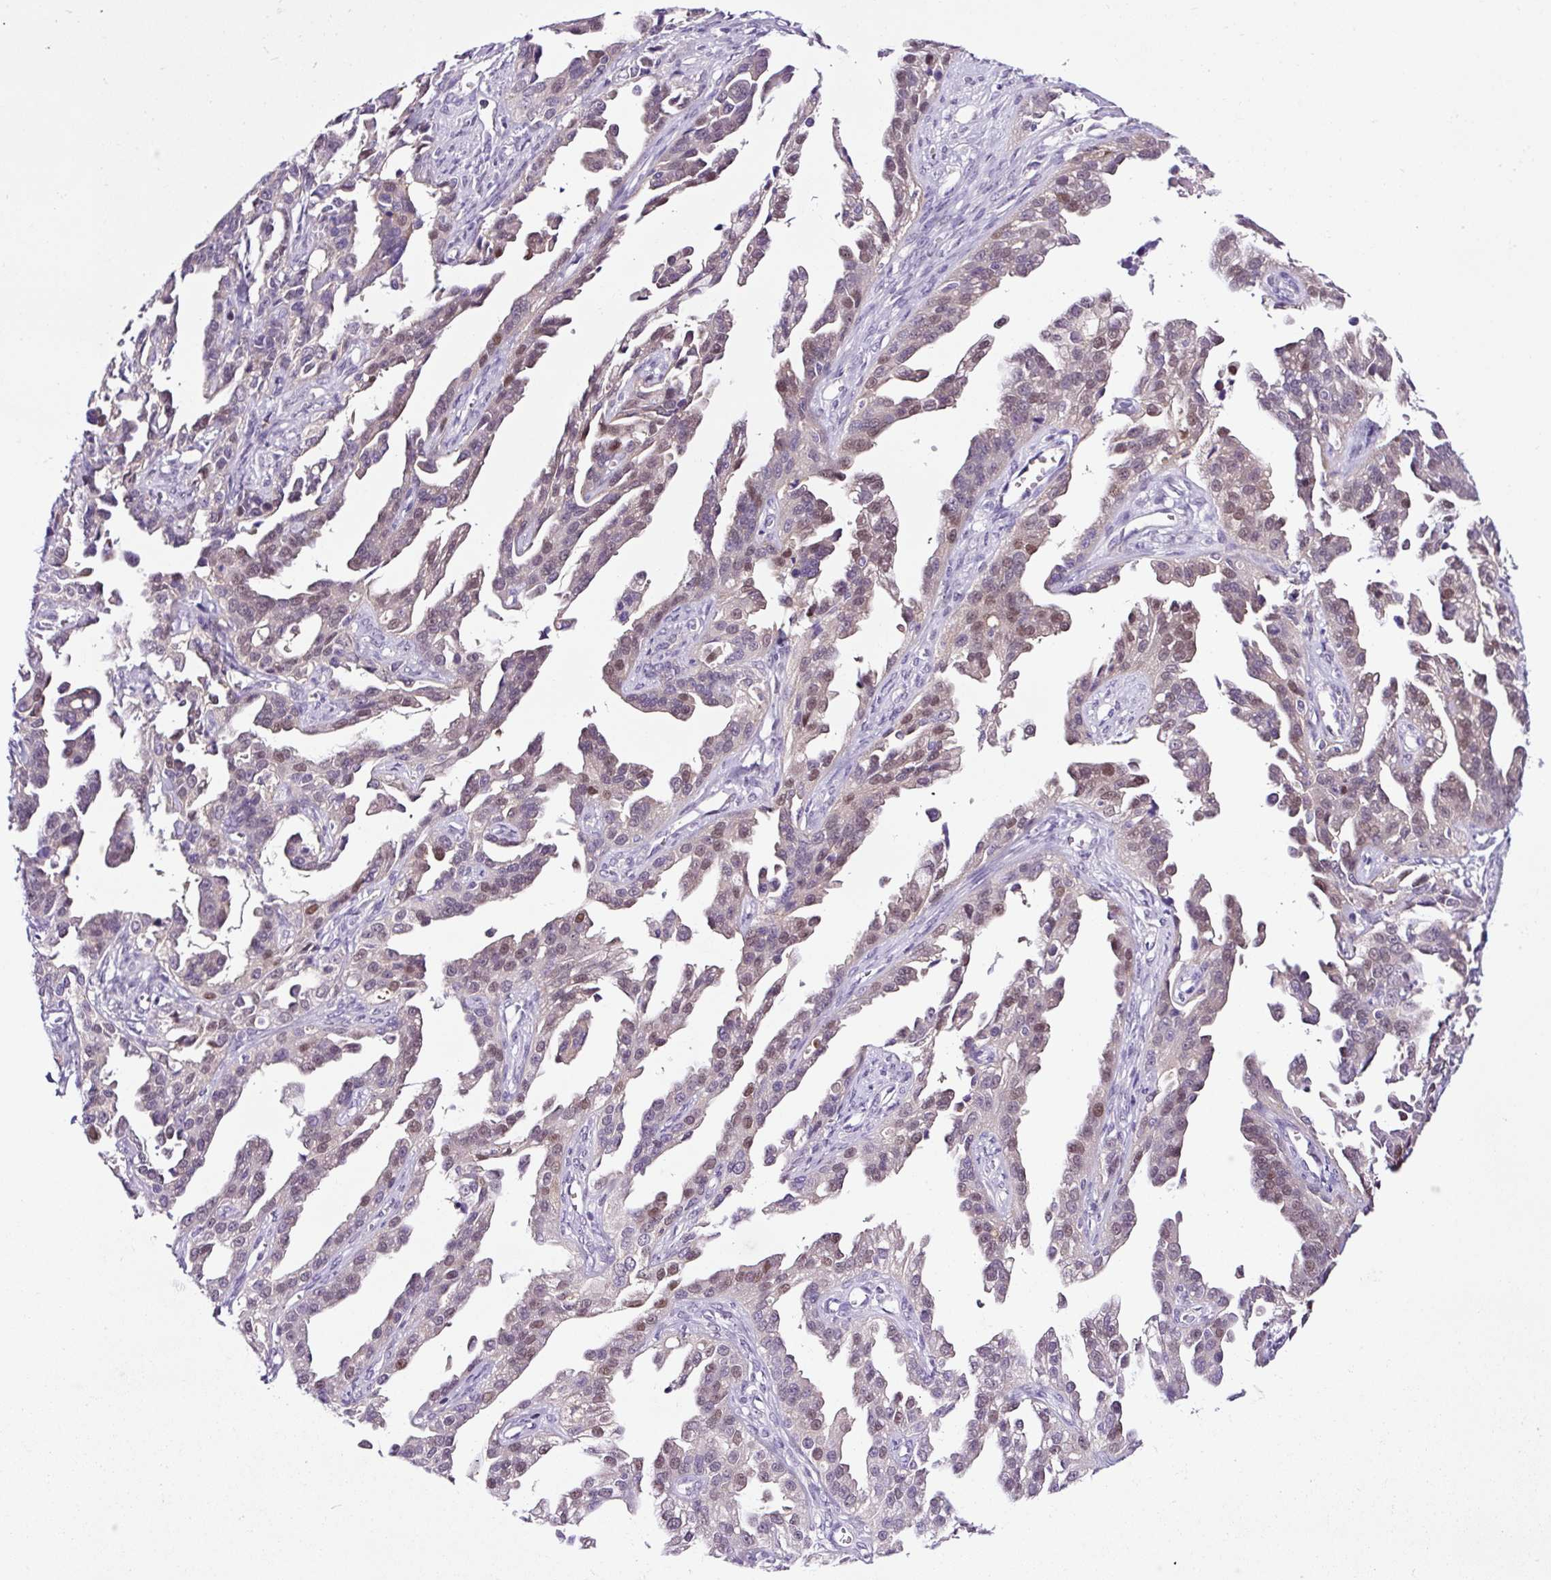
{"staining": {"intensity": "moderate", "quantity": "<25%", "location": "nuclear"}, "tissue": "ovarian cancer", "cell_type": "Tumor cells", "image_type": "cancer", "snomed": [{"axis": "morphology", "description": "Cystadenocarcinoma, serous, NOS"}, {"axis": "topography", "description": "Ovary"}], "caption": "DAB immunohistochemical staining of human serous cystadenocarcinoma (ovarian) demonstrates moderate nuclear protein expression in approximately <25% of tumor cells.", "gene": "TAFA3", "patient": {"sex": "female", "age": 75}}